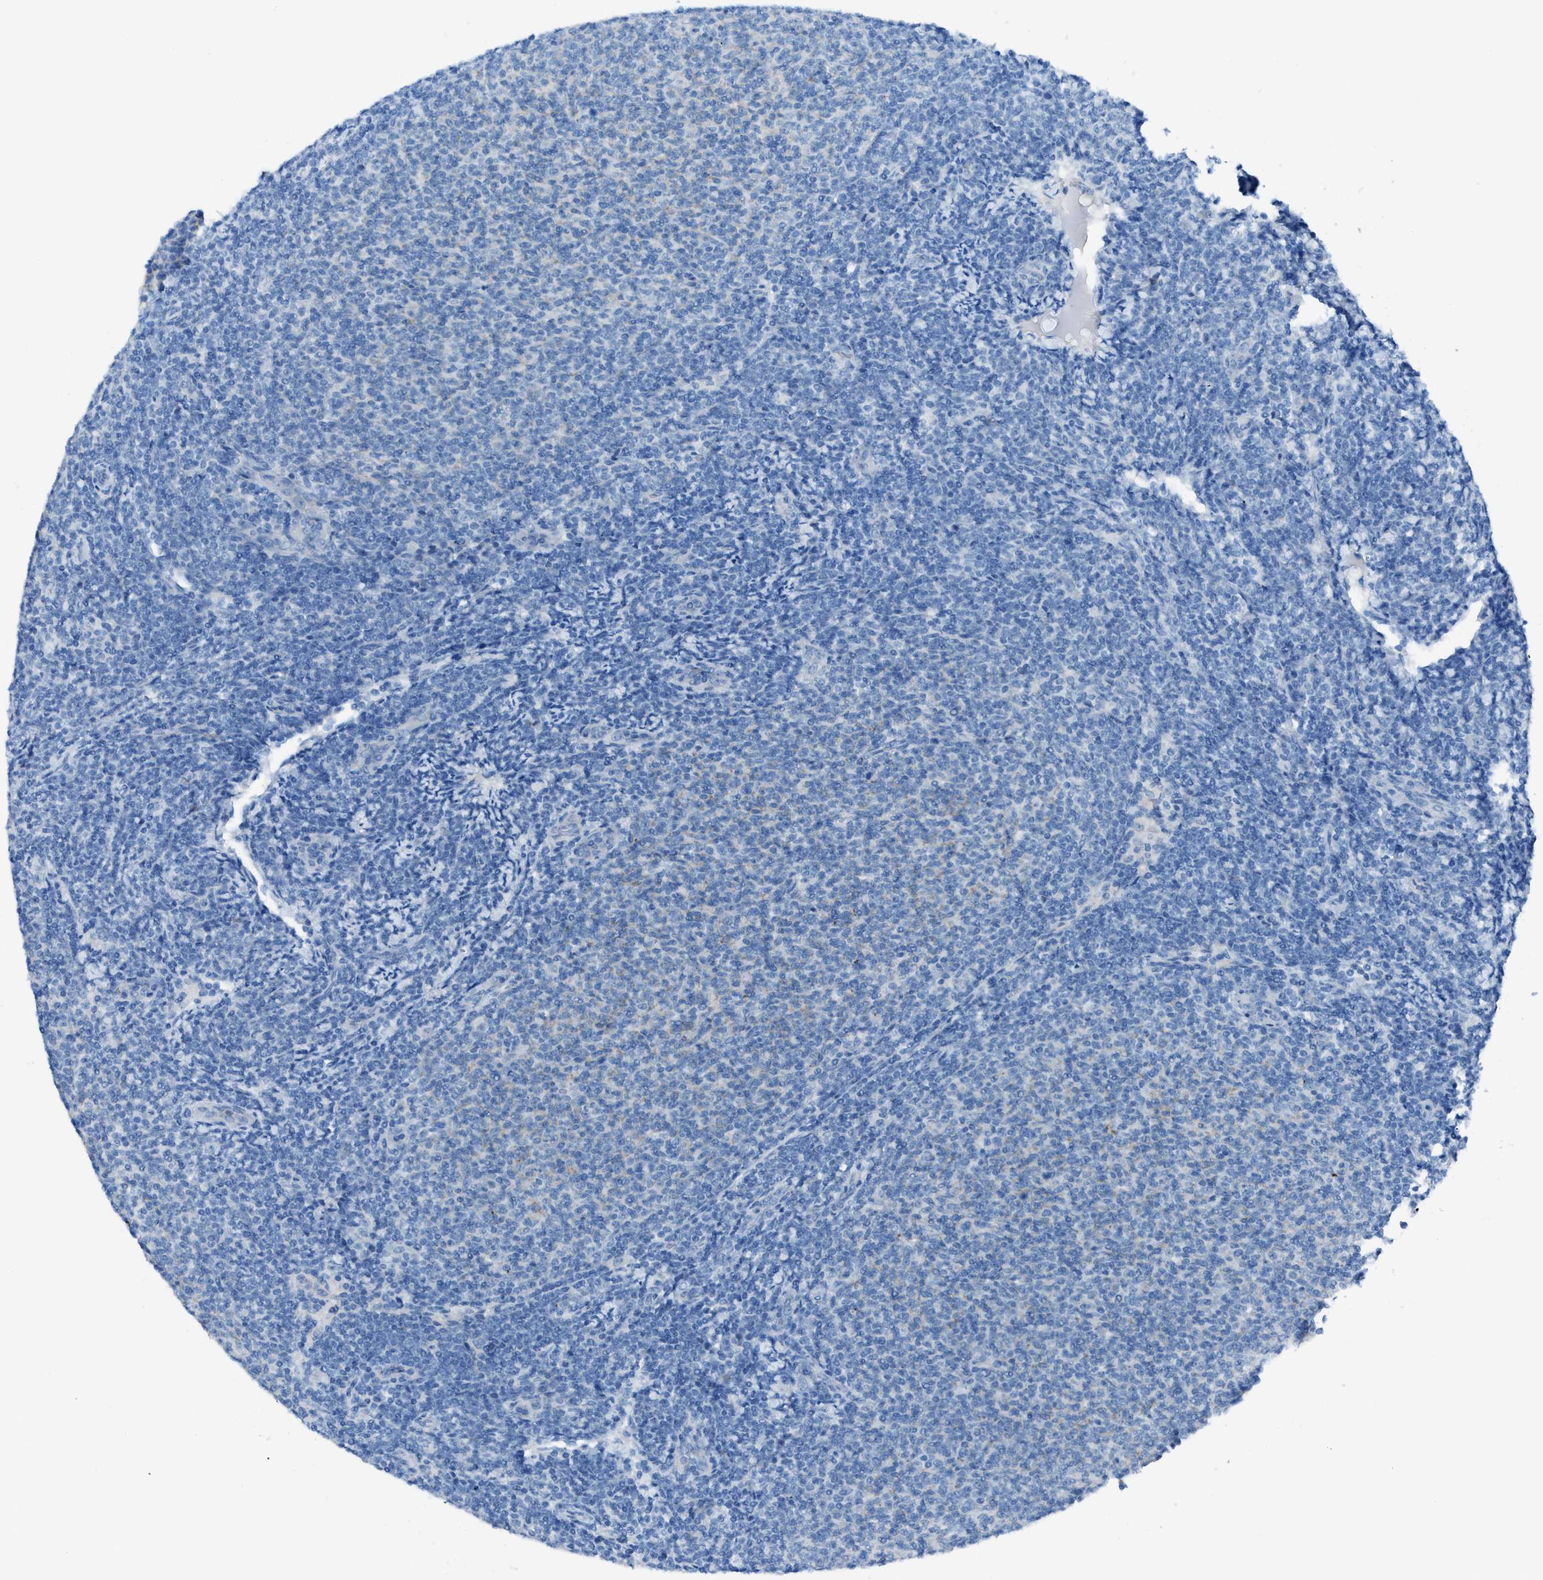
{"staining": {"intensity": "negative", "quantity": "none", "location": "none"}, "tissue": "lymphoma", "cell_type": "Tumor cells", "image_type": "cancer", "snomed": [{"axis": "morphology", "description": "Malignant lymphoma, non-Hodgkin's type, Low grade"}, {"axis": "topography", "description": "Lymph node"}], "caption": "This histopathology image is of lymphoma stained with immunohistochemistry (IHC) to label a protein in brown with the nuclei are counter-stained blue. There is no positivity in tumor cells.", "gene": "C5AR2", "patient": {"sex": "male", "age": 66}}